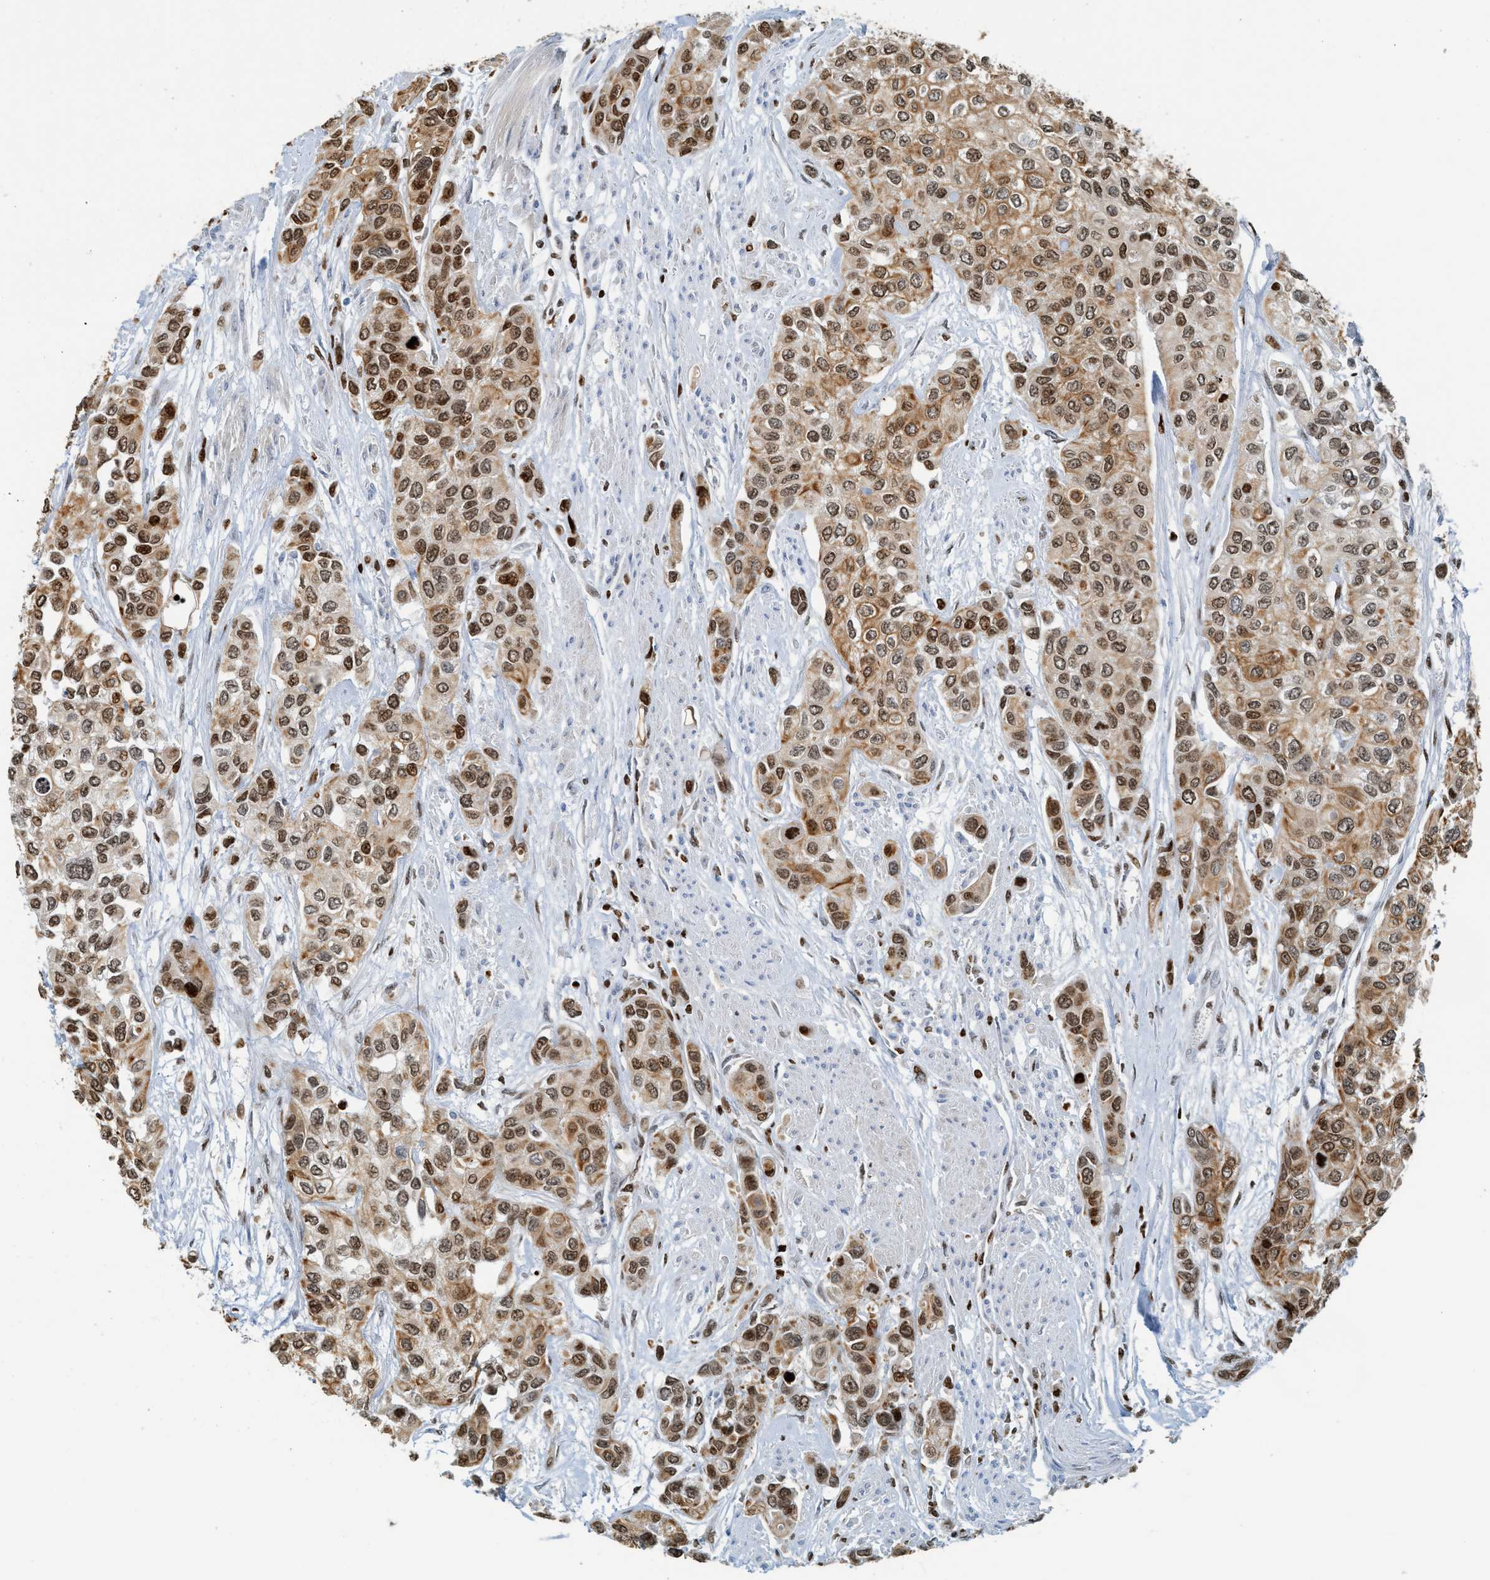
{"staining": {"intensity": "moderate", "quantity": ">75%", "location": "cytoplasmic/membranous,nuclear"}, "tissue": "urothelial cancer", "cell_type": "Tumor cells", "image_type": "cancer", "snomed": [{"axis": "morphology", "description": "Urothelial carcinoma, High grade"}, {"axis": "topography", "description": "Urinary bladder"}], "caption": "Urothelial carcinoma (high-grade) stained for a protein displays moderate cytoplasmic/membranous and nuclear positivity in tumor cells.", "gene": "SH3D19", "patient": {"sex": "female", "age": 56}}